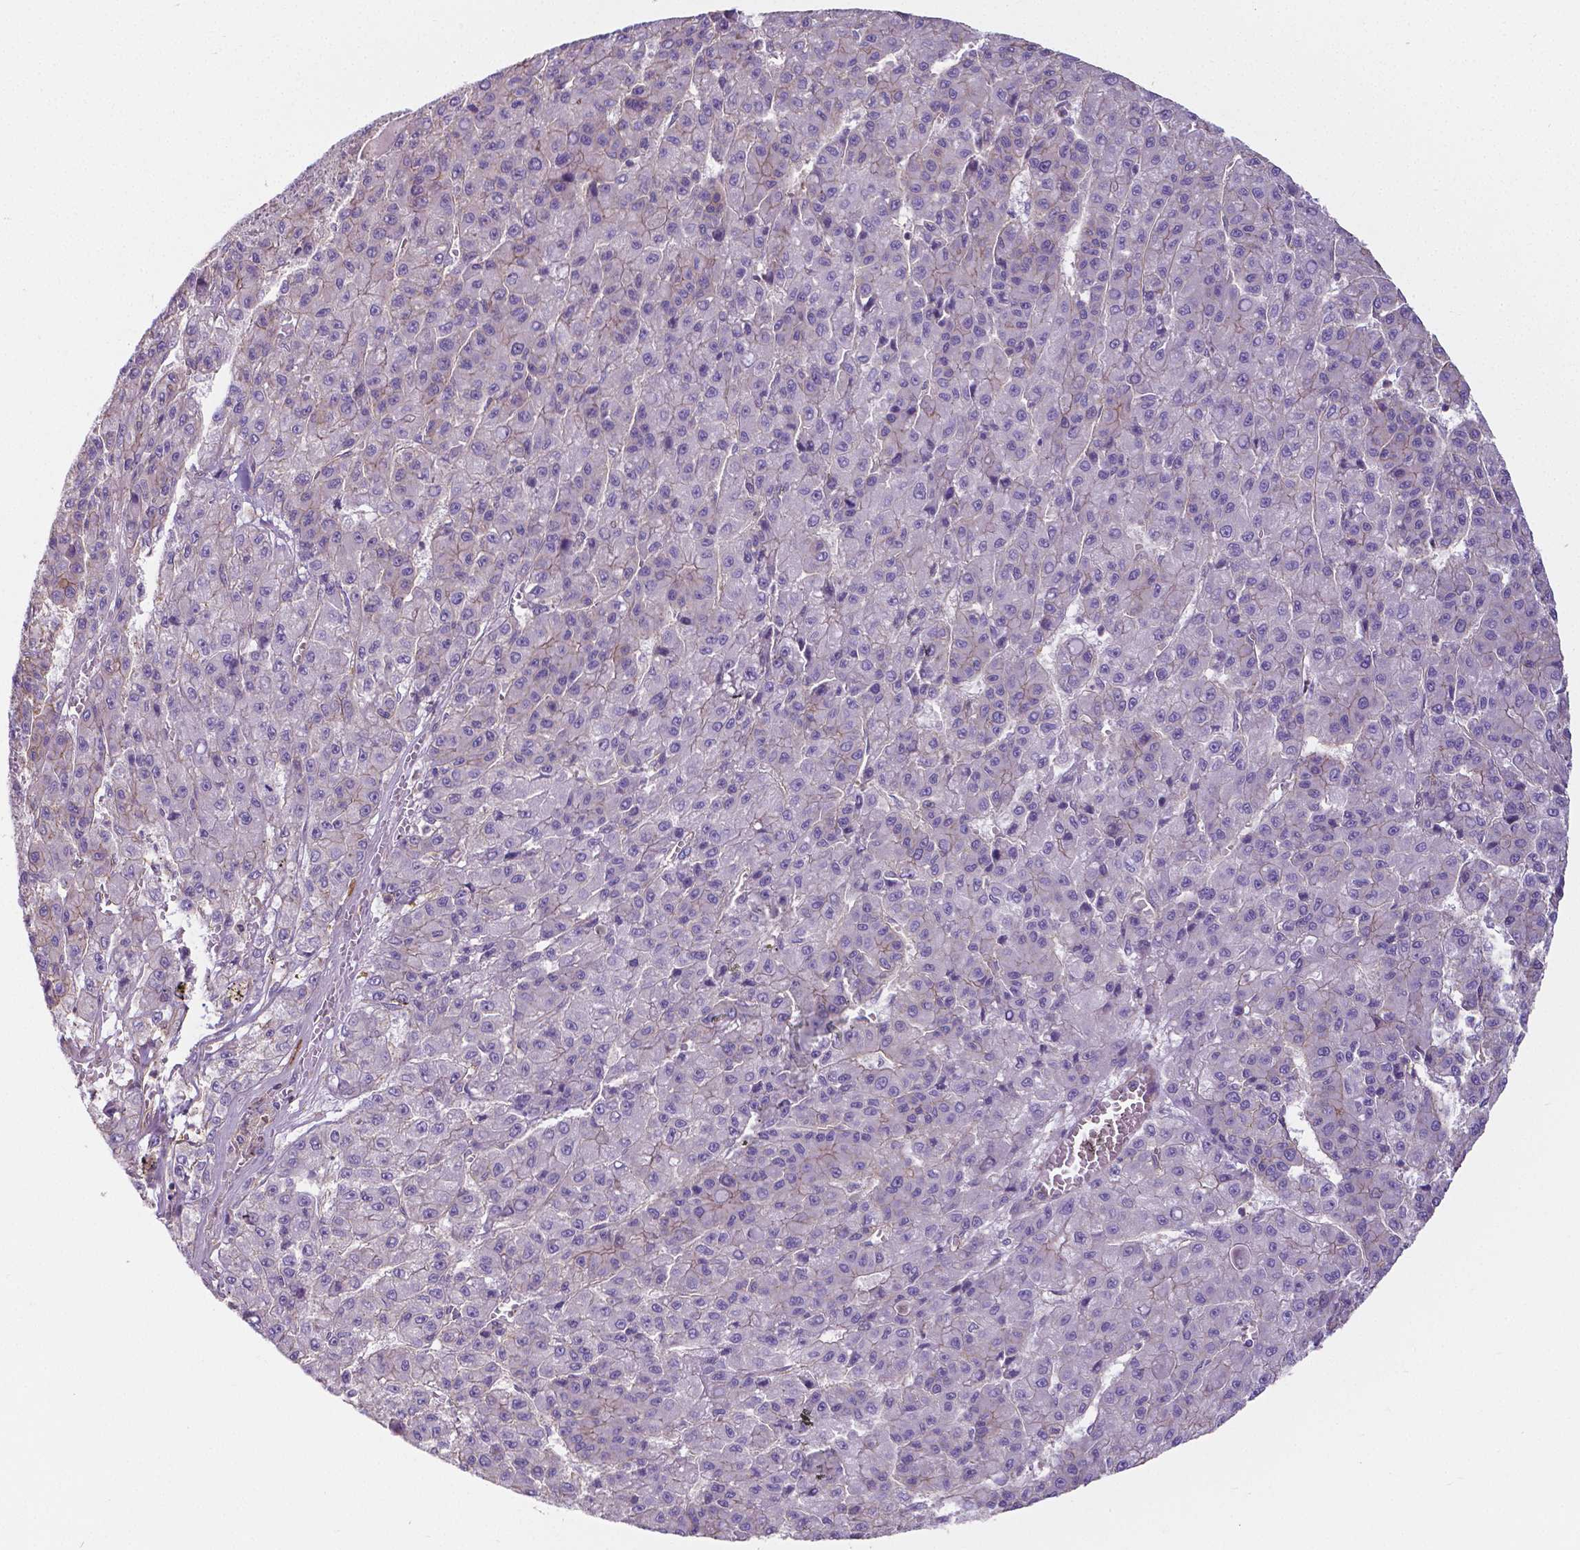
{"staining": {"intensity": "weak", "quantity": "<25%", "location": "cytoplasmic/membranous"}, "tissue": "liver cancer", "cell_type": "Tumor cells", "image_type": "cancer", "snomed": [{"axis": "morphology", "description": "Carcinoma, Hepatocellular, NOS"}, {"axis": "topography", "description": "Liver"}], "caption": "Image shows no protein staining in tumor cells of liver hepatocellular carcinoma tissue.", "gene": "CRMP1", "patient": {"sex": "male", "age": 70}}